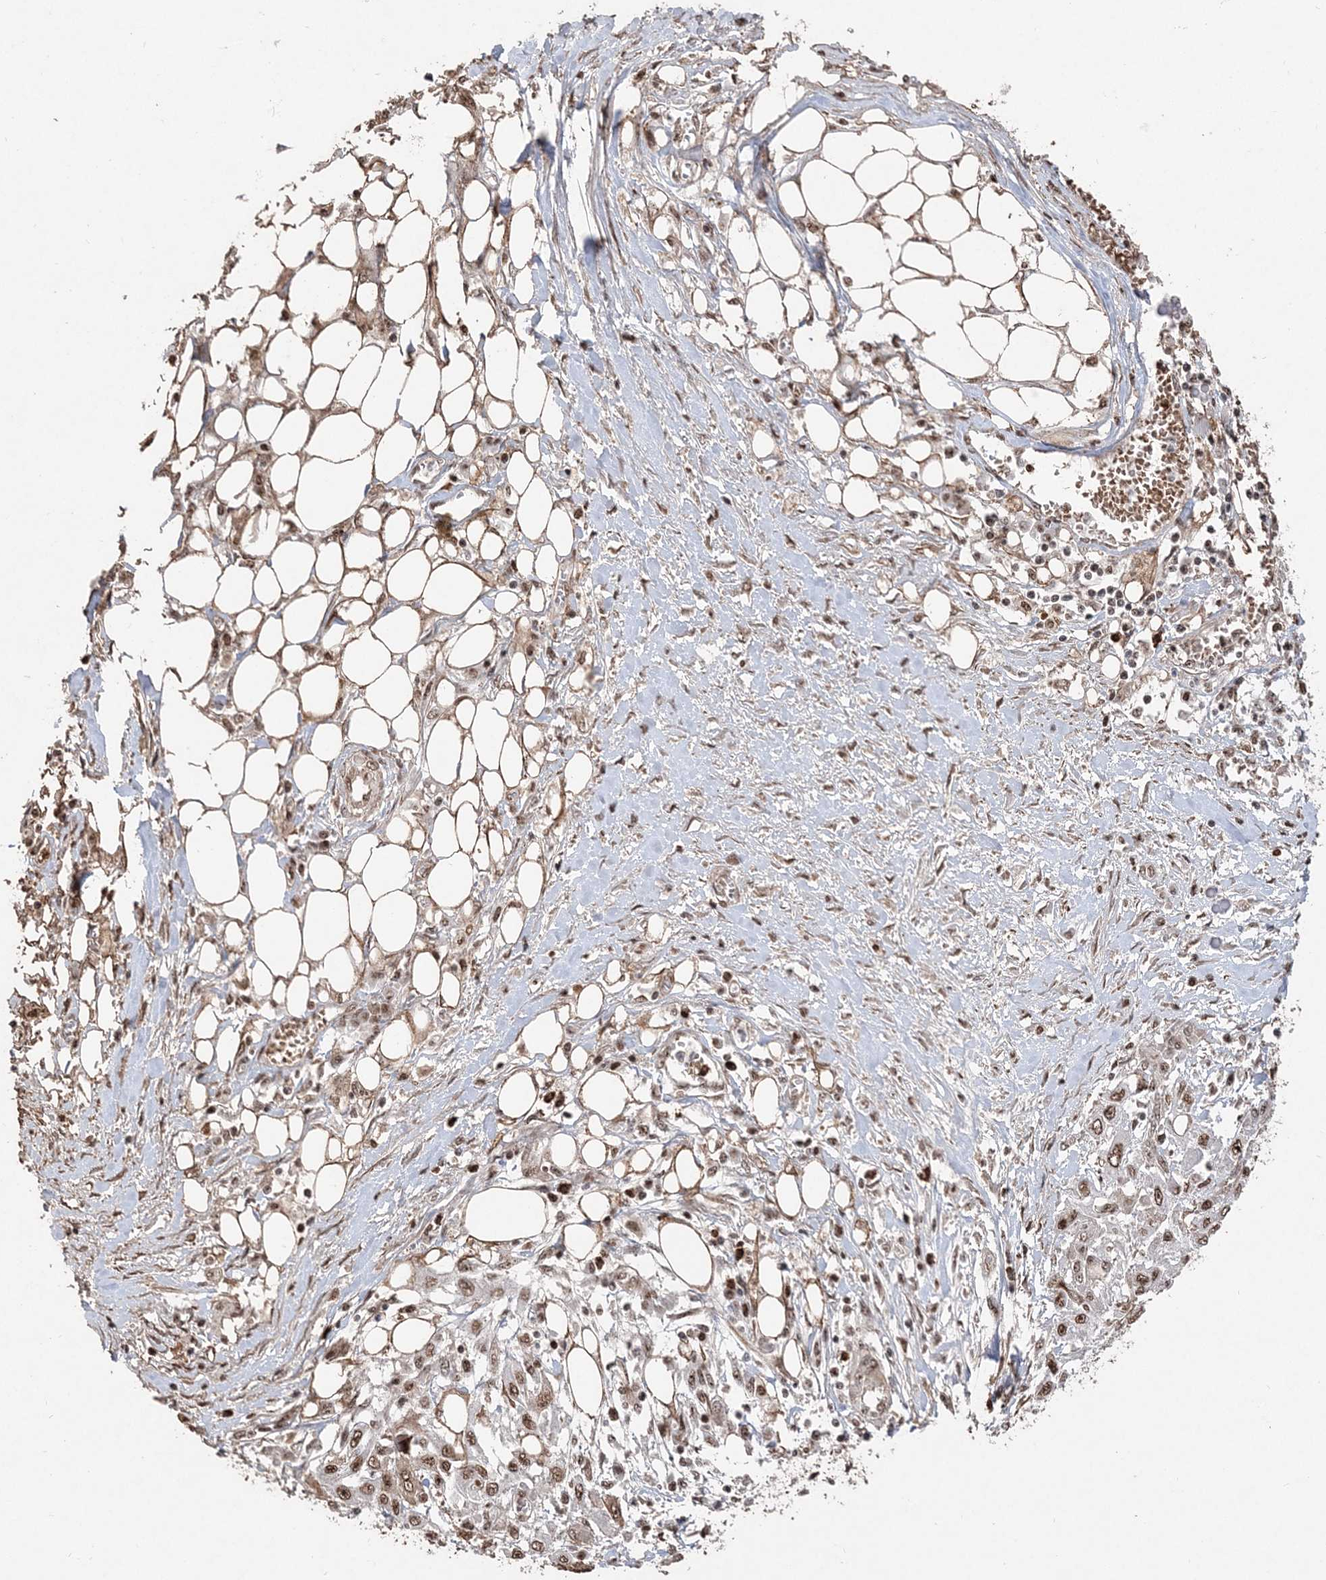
{"staining": {"intensity": "moderate", "quantity": ">75%", "location": "nuclear"}, "tissue": "skin cancer", "cell_type": "Tumor cells", "image_type": "cancer", "snomed": [{"axis": "morphology", "description": "Squamous cell carcinoma, NOS"}, {"axis": "morphology", "description": "Squamous cell carcinoma, metastatic, NOS"}, {"axis": "topography", "description": "Skin"}, {"axis": "topography", "description": "Lymph node"}], "caption": "Human skin metastatic squamous cell carcinoma stained with a protein marker demonstrates moderate staining in tumor cells.", "gene": "RBM17", "patient": {"sex": "male", "age": 75}}